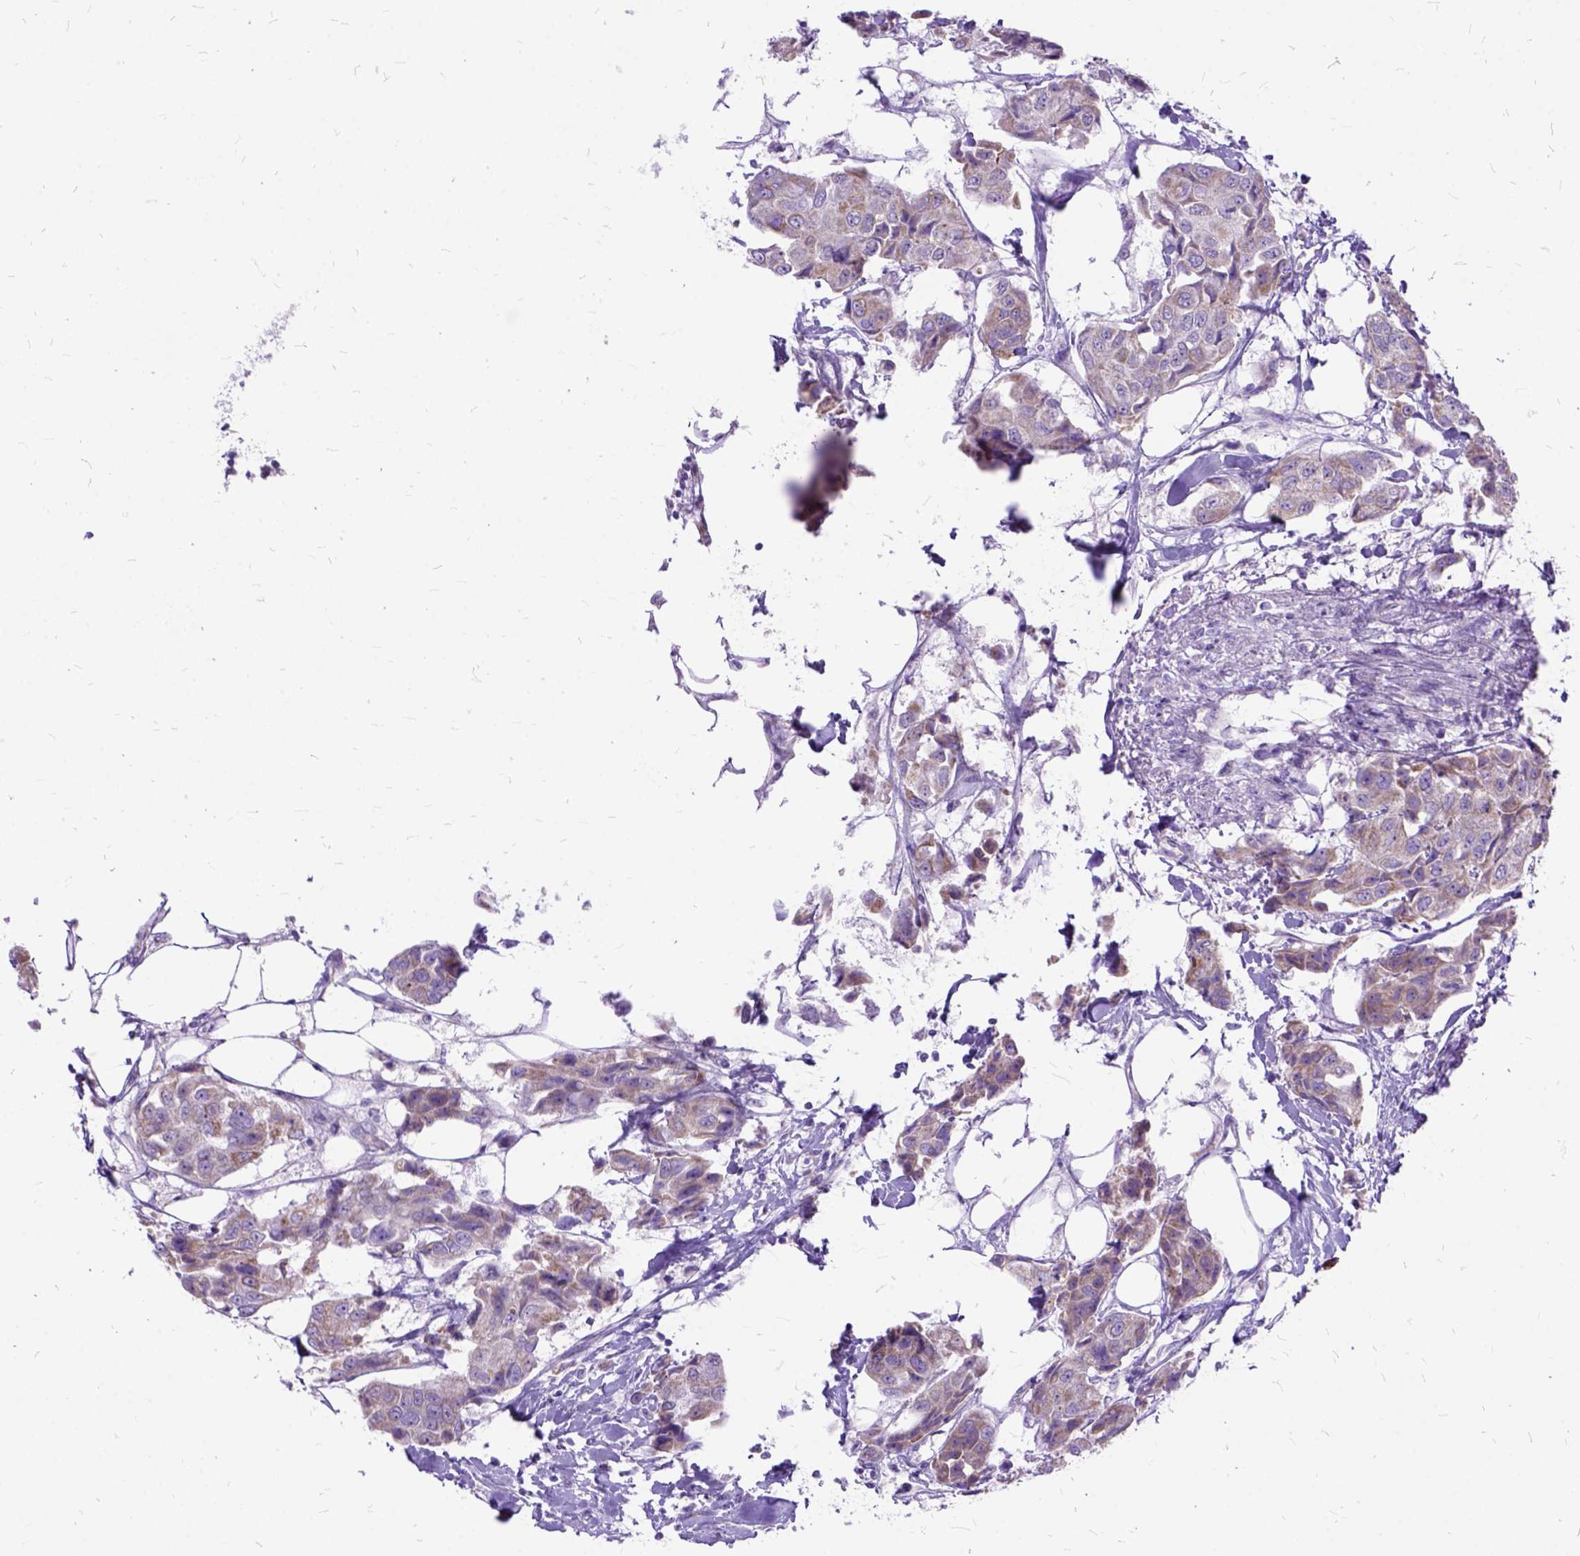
{"staining": {"intensity": "weak", "quantity": "25%-75%", "location": "cytoplasmic/membranous"}, "tissue": "breast cancer", "cell_type": "Tumor cells", "image_type": "cancer", "snomed": [{"axis": "morphology", "description": "Duct carcinoma"}, {"axis": "topography", "description": "Breast"}, {"axis": "topography", "description": "Lymph node"}], "caption": "Immunohistochemistry (IHC) of human breast cancer demonstrates low levels of weak cytoplasmic/membranous staining in approximately 25%-75% of tumor cells. (DAB IHC with brightfield microscopy, high magnification).", "gene": "CTAG2", "patient": {"sex": "female", "age": 80}}